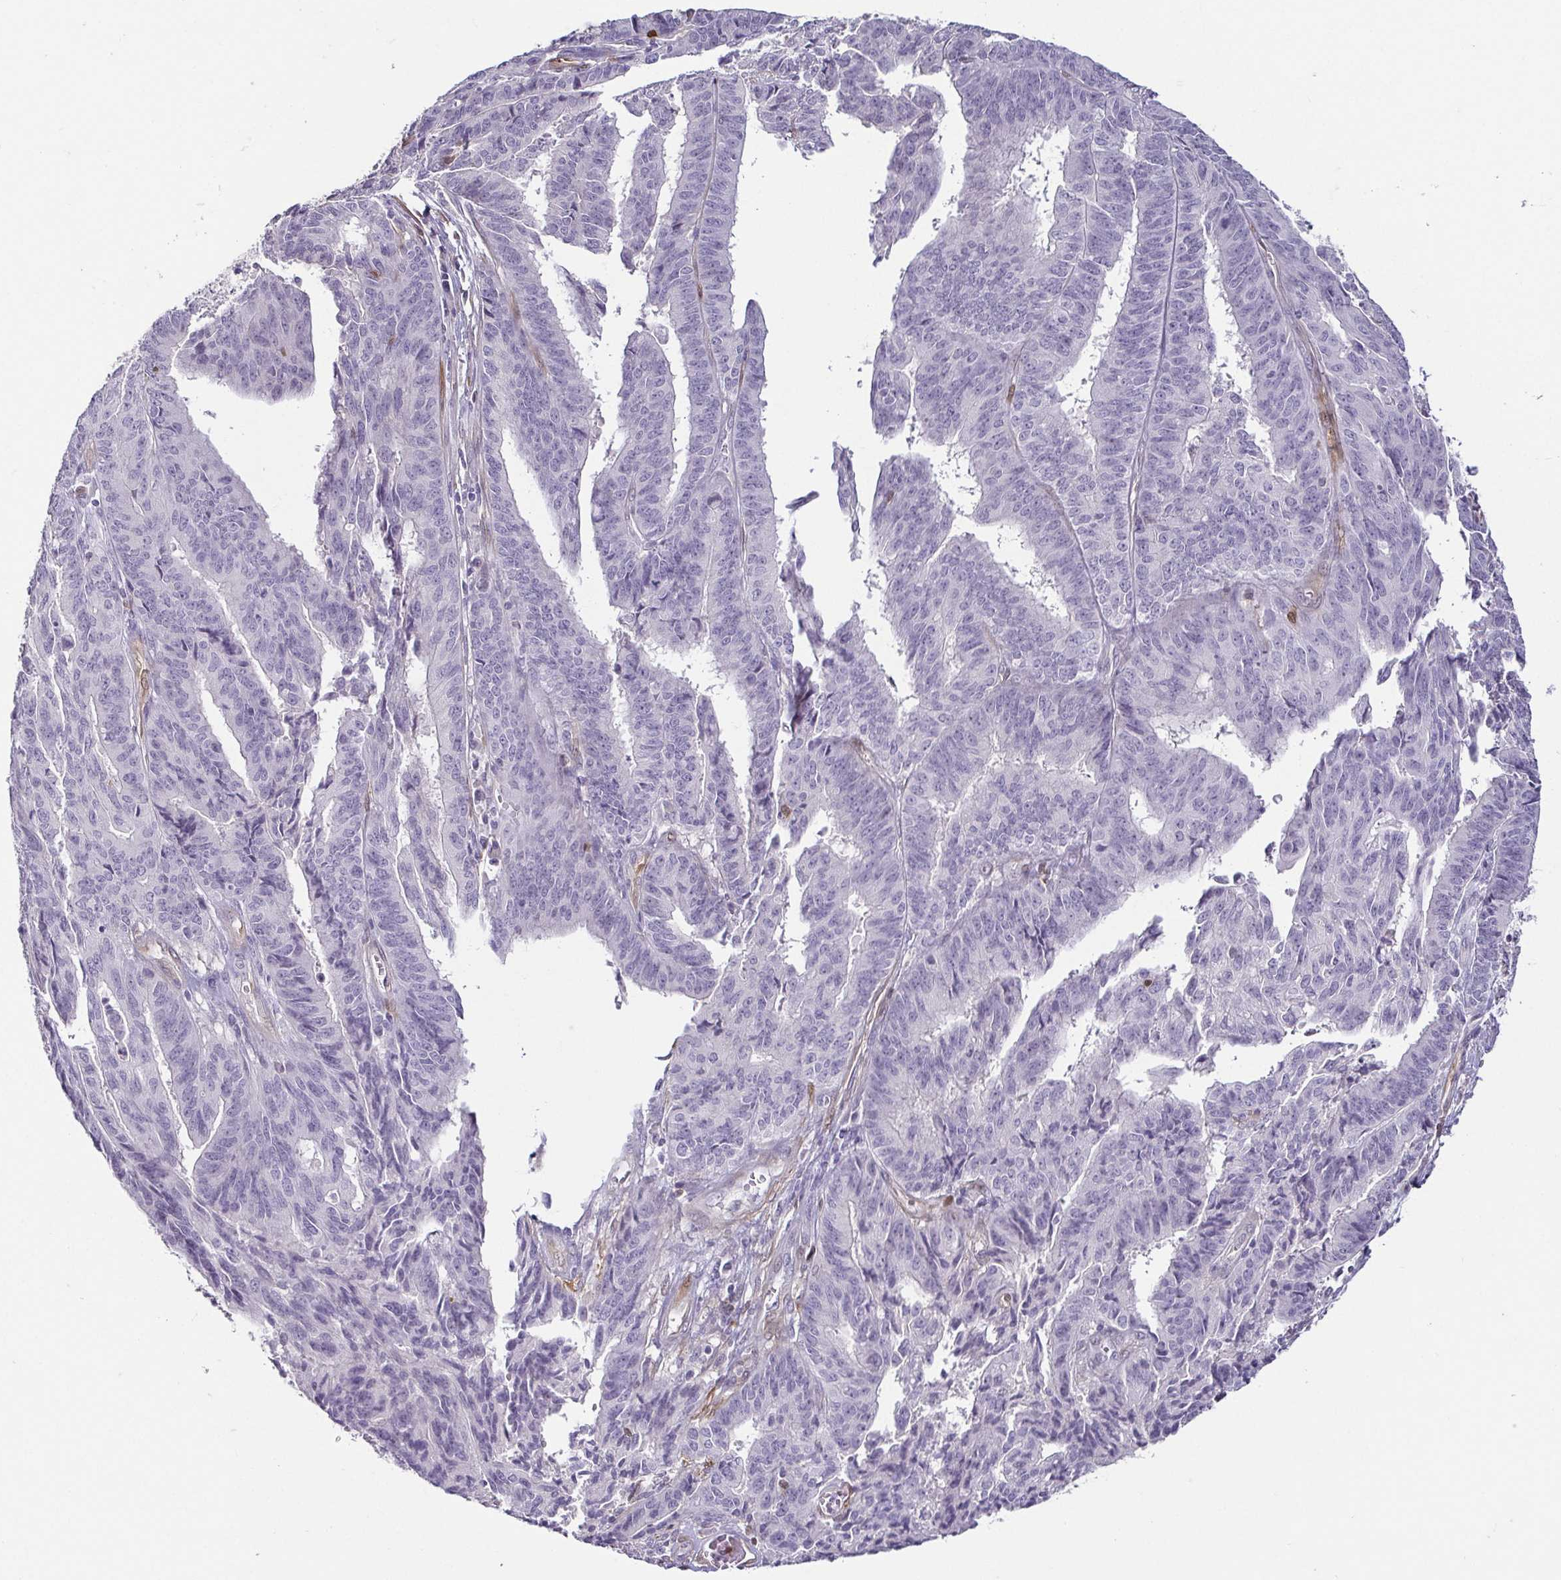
{"staining": {"intensity": "negative", "quantity": "none", "location": "none"}, "tissue": "endometrial cancer", "cell_type": "Tumor cells", "image_type": "cancer", "snomed": [{"axis": "morphology", "description": "Adenocarcinoma, NOS"}, {"axis": "topography", "description": "Endometrium"}], "caption": "High power microscopy photomicrograph of an immunohistochemistry (IHC) micrograph of adenocarcinoma (endometrial), revealing no significant staining in tumor cells.", "gene": "HOPX", "patient": {"sex": "female", "age": 65}}